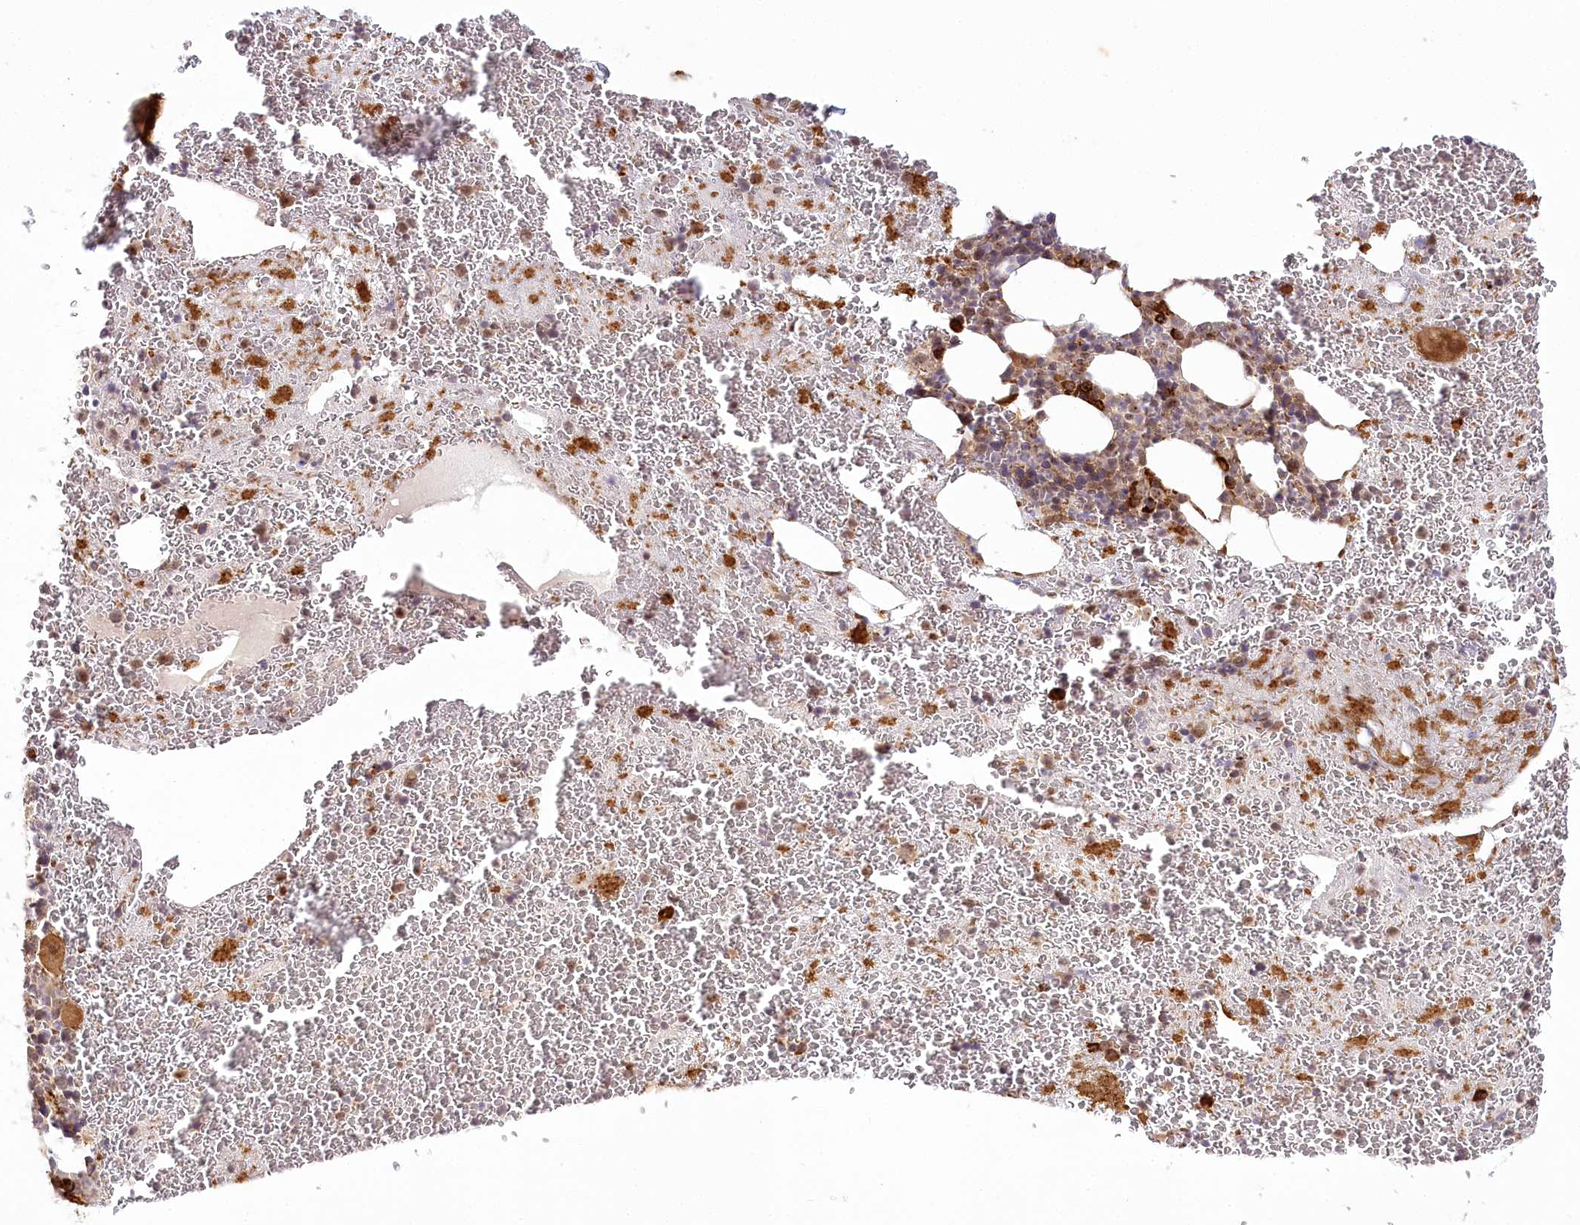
{"staining": {"intensity": "strong", "quantity": "25%-75%", "location": "cytoplasmic/membranous"}, "tissue": "bone marrow", "cell_type": "Hematopoietic cells", "image_type": "normal", "snomed": [{"axis": "morphology", "description": "Normal tissue, NOS"}, {"axis": "topography", "description": "Bone marrow"}], "caption": "Immunohistochemical staining of benign human bone marrow displays 25%-75% levels of strong cytoplasmic/membranous protein expression in approximately 25%-75% of hematopoietic cells. The staining was performed using DAB (3,3'-diaminobenzidine), with brown indicating positive protein expression. Nuclei are stained blue with hematoxylin.", "gene": "WDR36", "patient": {"sex": "male", "age": 36}}